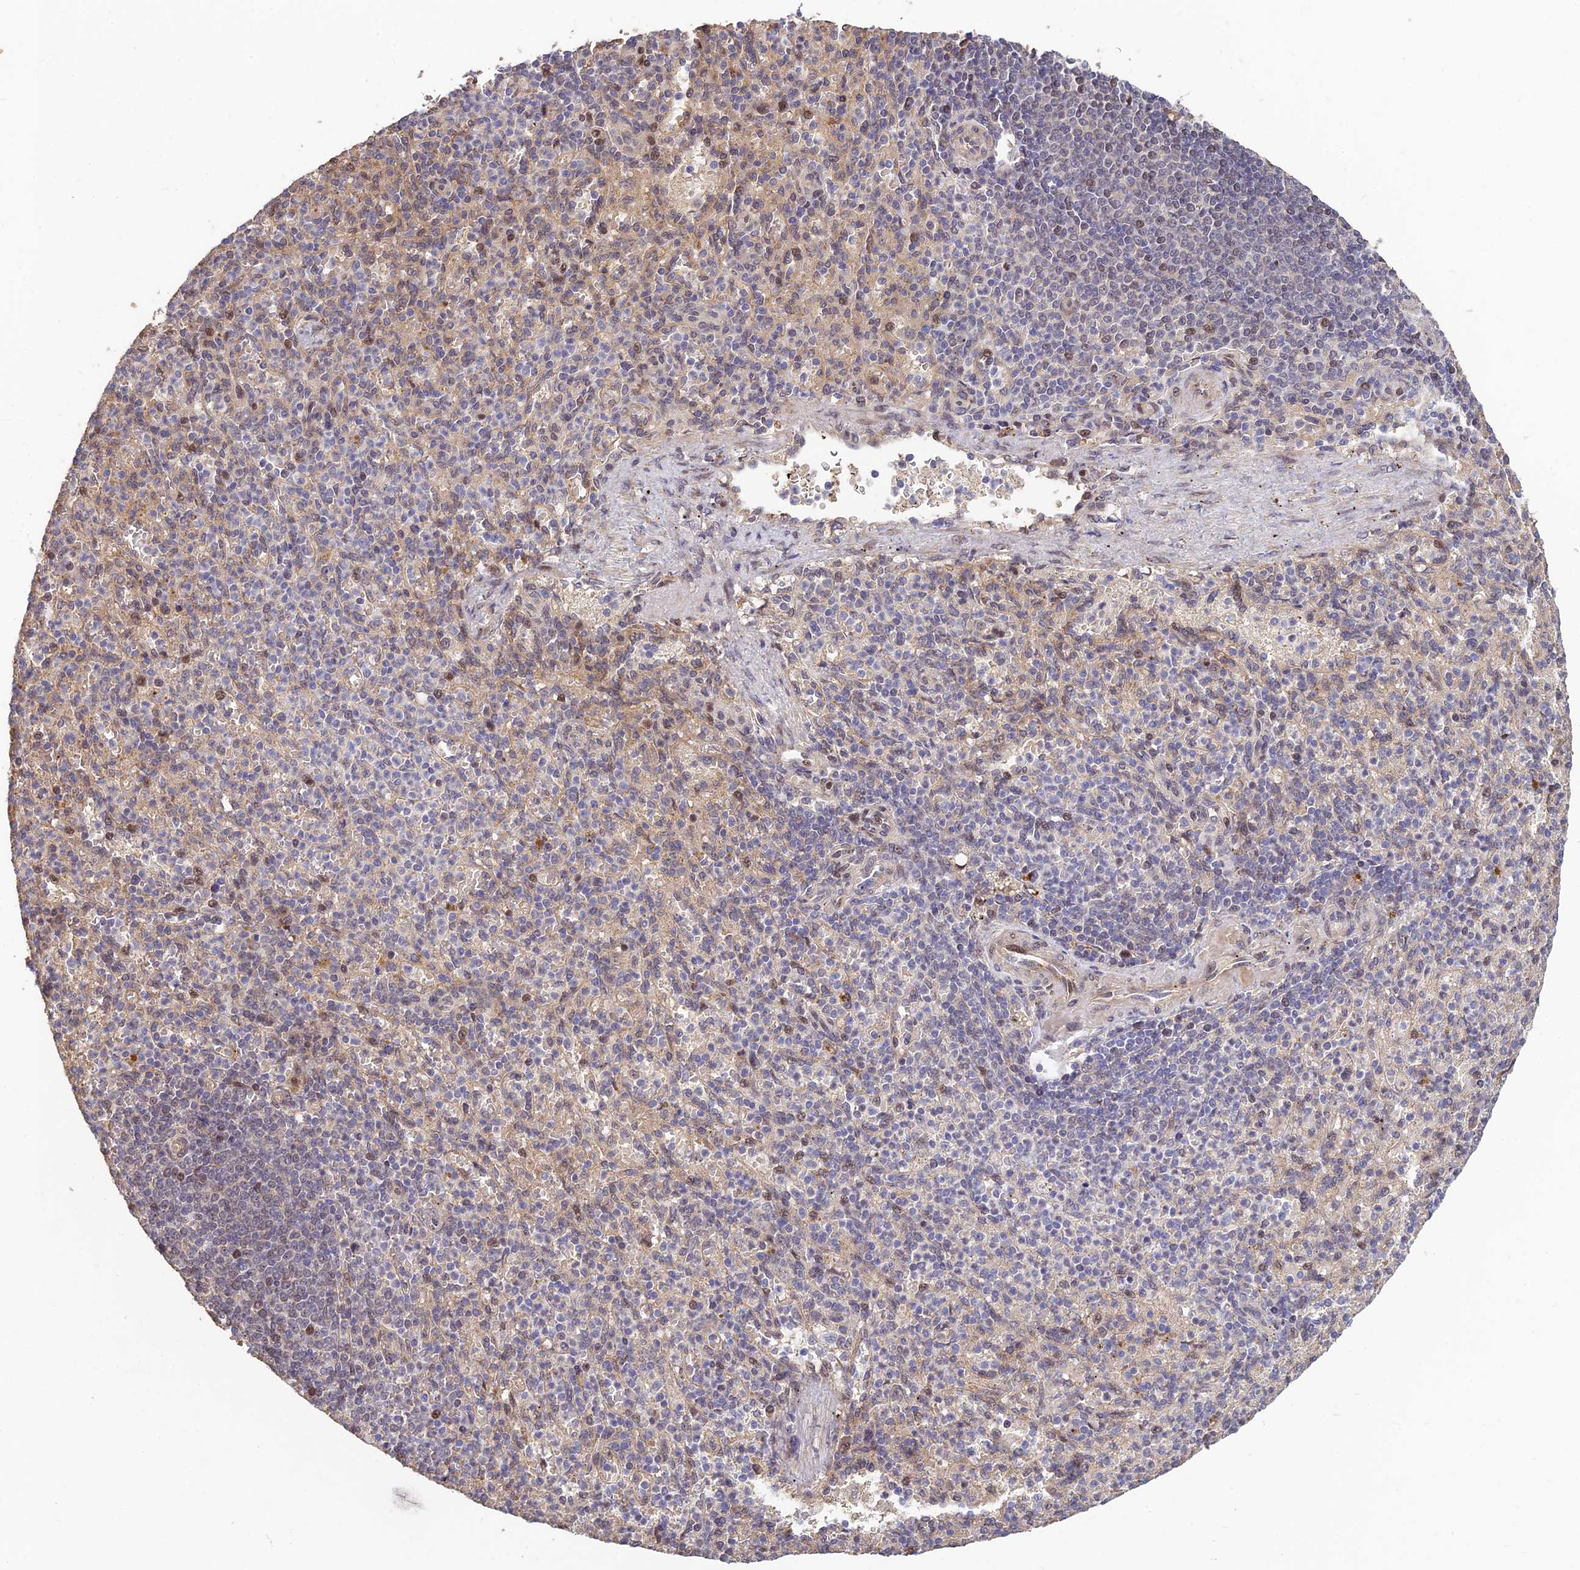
{"staining": {"intensity": "moderate", "quantity": "<25%", "location": "nuclear"}, "tissue": "spleen", "cell_type": "Cells in red pulp", "image_type": "normal", "snomed": [{"axis": "morphology", "description": "Normal tissue, NOS"}, {"axis": "topography", "description": "Spleen"}], "caption": "Protein analysis of unremarkable spleen exhibits moderate nuclear staining in approximately <25% of cells in red pulp. (Brightfield microscopy of DAB IHC at high magnification).", "gene": "UFSP2", "patient": {"sex": "female", "age": 74}}